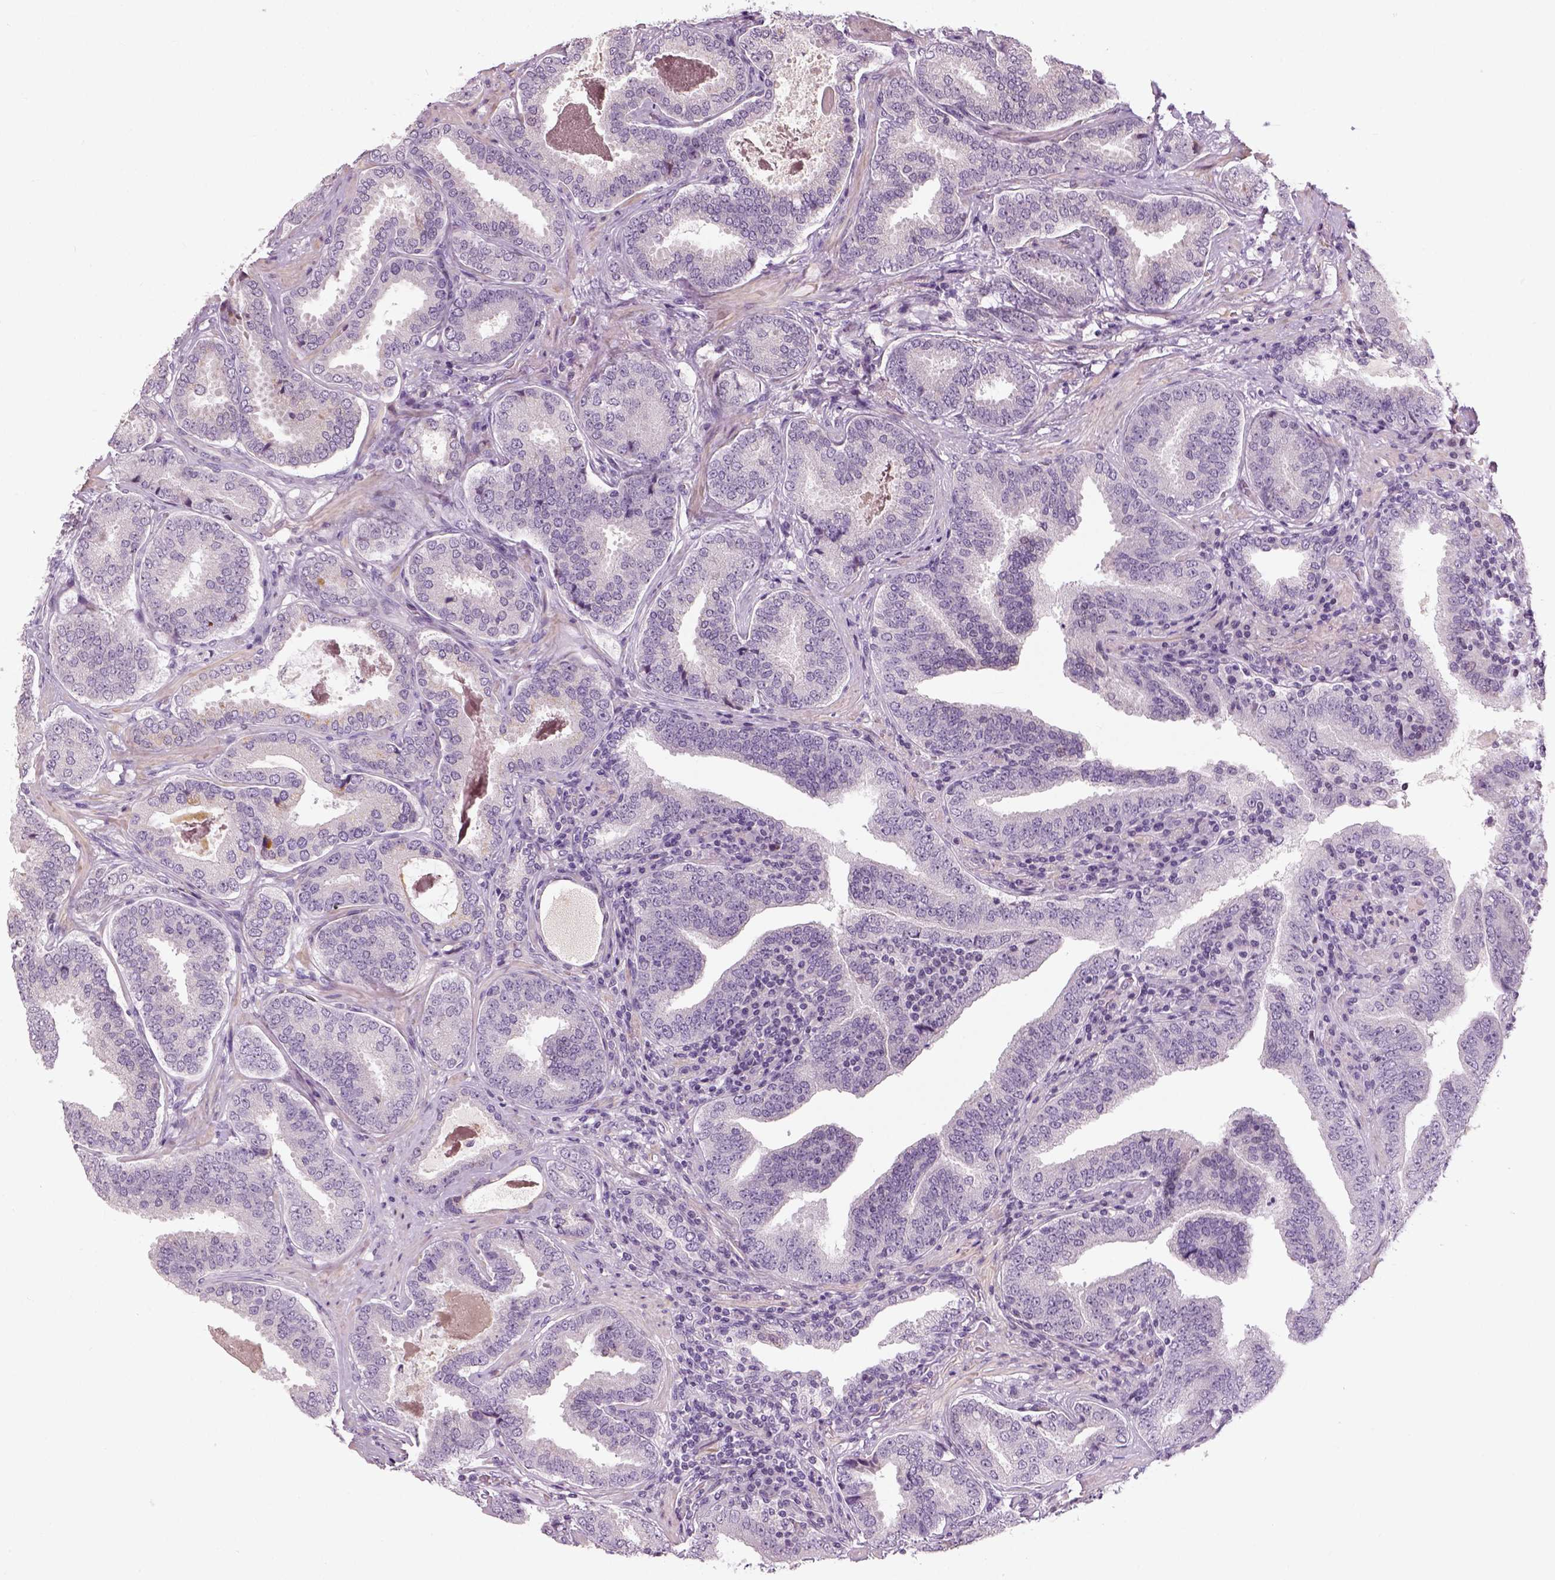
{"staining": {"intensity": "negative", "quantity": "none", "location": "none"}, "tissue": "prostate cancer", "cell_type": "Tumor cells", "image_type": "cancer", "snomed": [{"axis": "morphology", "description": "Adenocarcinoma, NOS"}, {"axis": "topography", "description": "Prostate"}], "caption": "Human prostate adenocarcinoma stained for a protein using IHC shows no staining in tumor cells.", "gene": "NECAB1", "patient": {"sex": "male", "age": 64}}